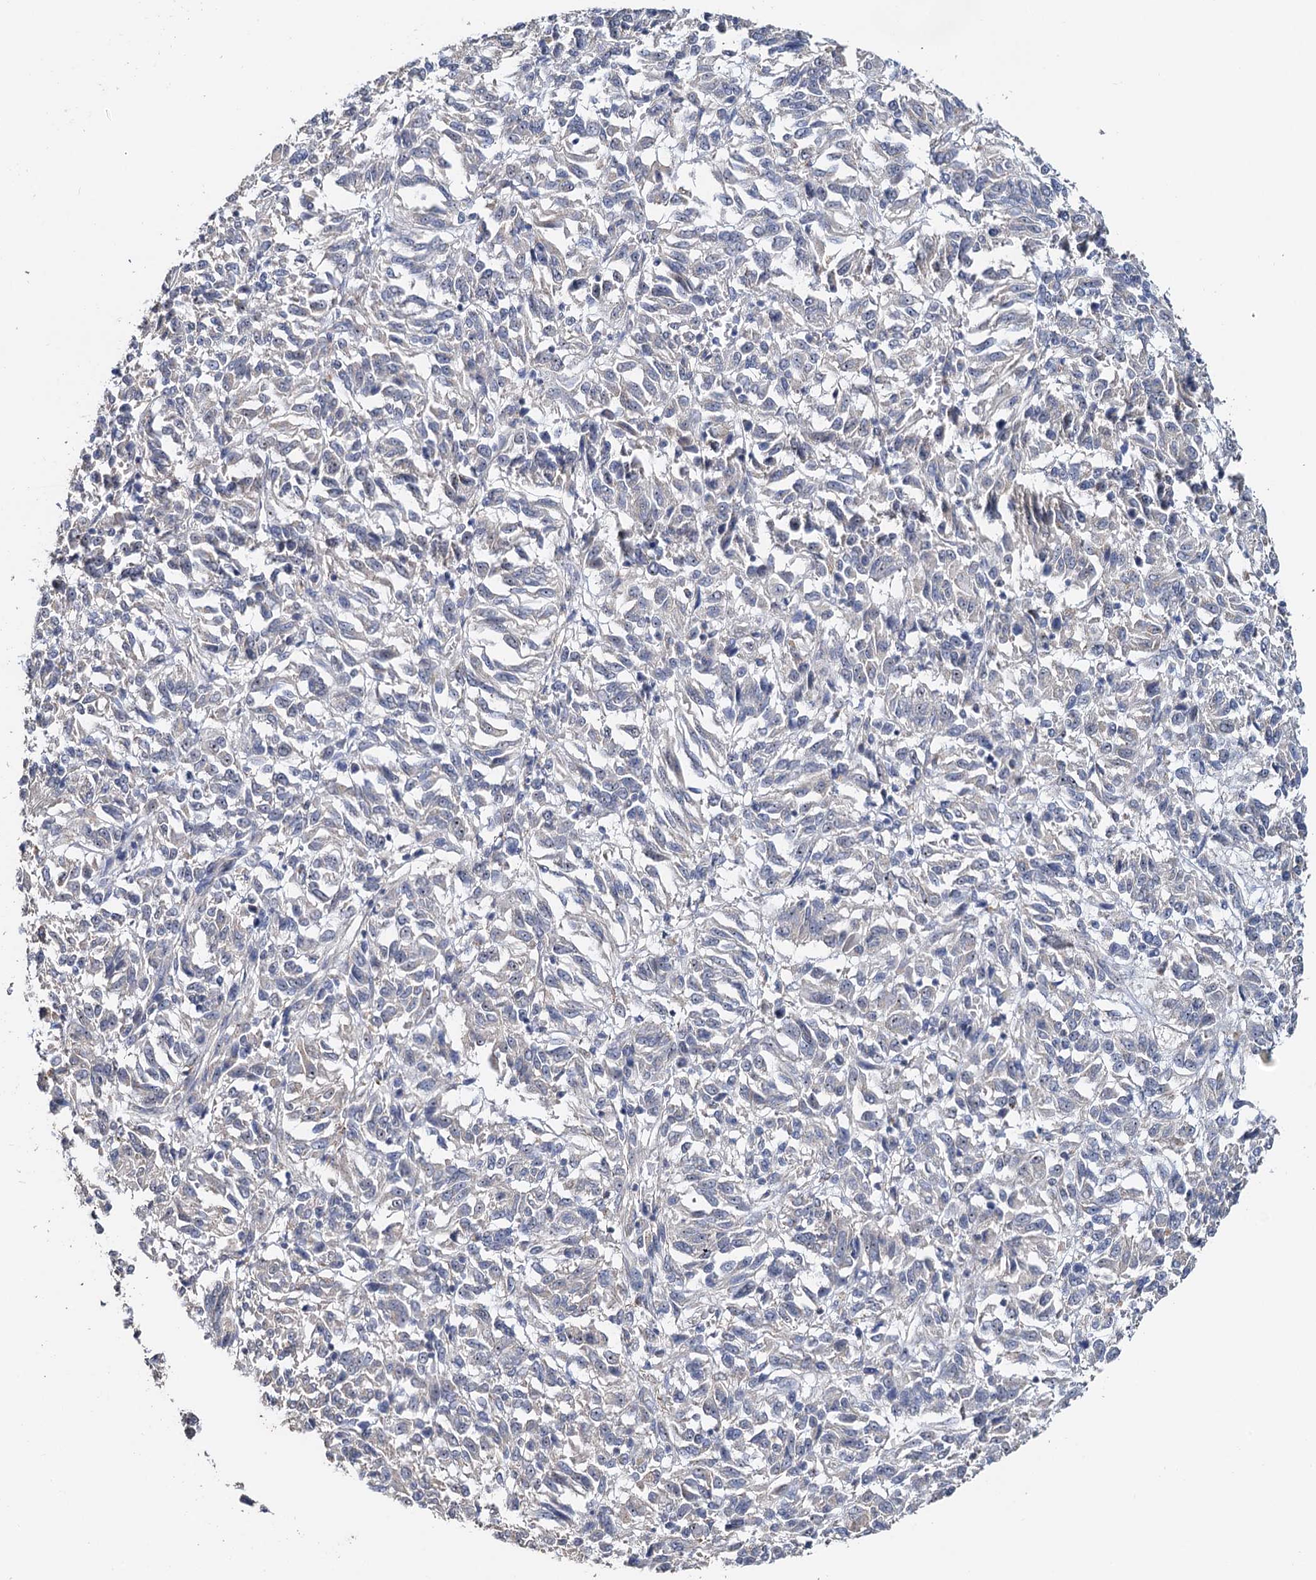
{"staining": {"intensity": "negative", "quantity": "none", "location": "none"}, "tissue": "melanoma", "cell_type": "Tumor cells", "image_type": "cancer", "snomed": [{"axis": "morphology", "description": "Malignant melanoma, Metastatic site"}, {"axis": "topography", "description": "Lung"}], "caption": "Immunohistochemistry of human melanoma displays no positivity in tumor cells.", "gene": "C2CD3", "patient": {"sex": "male", "age": 64}}